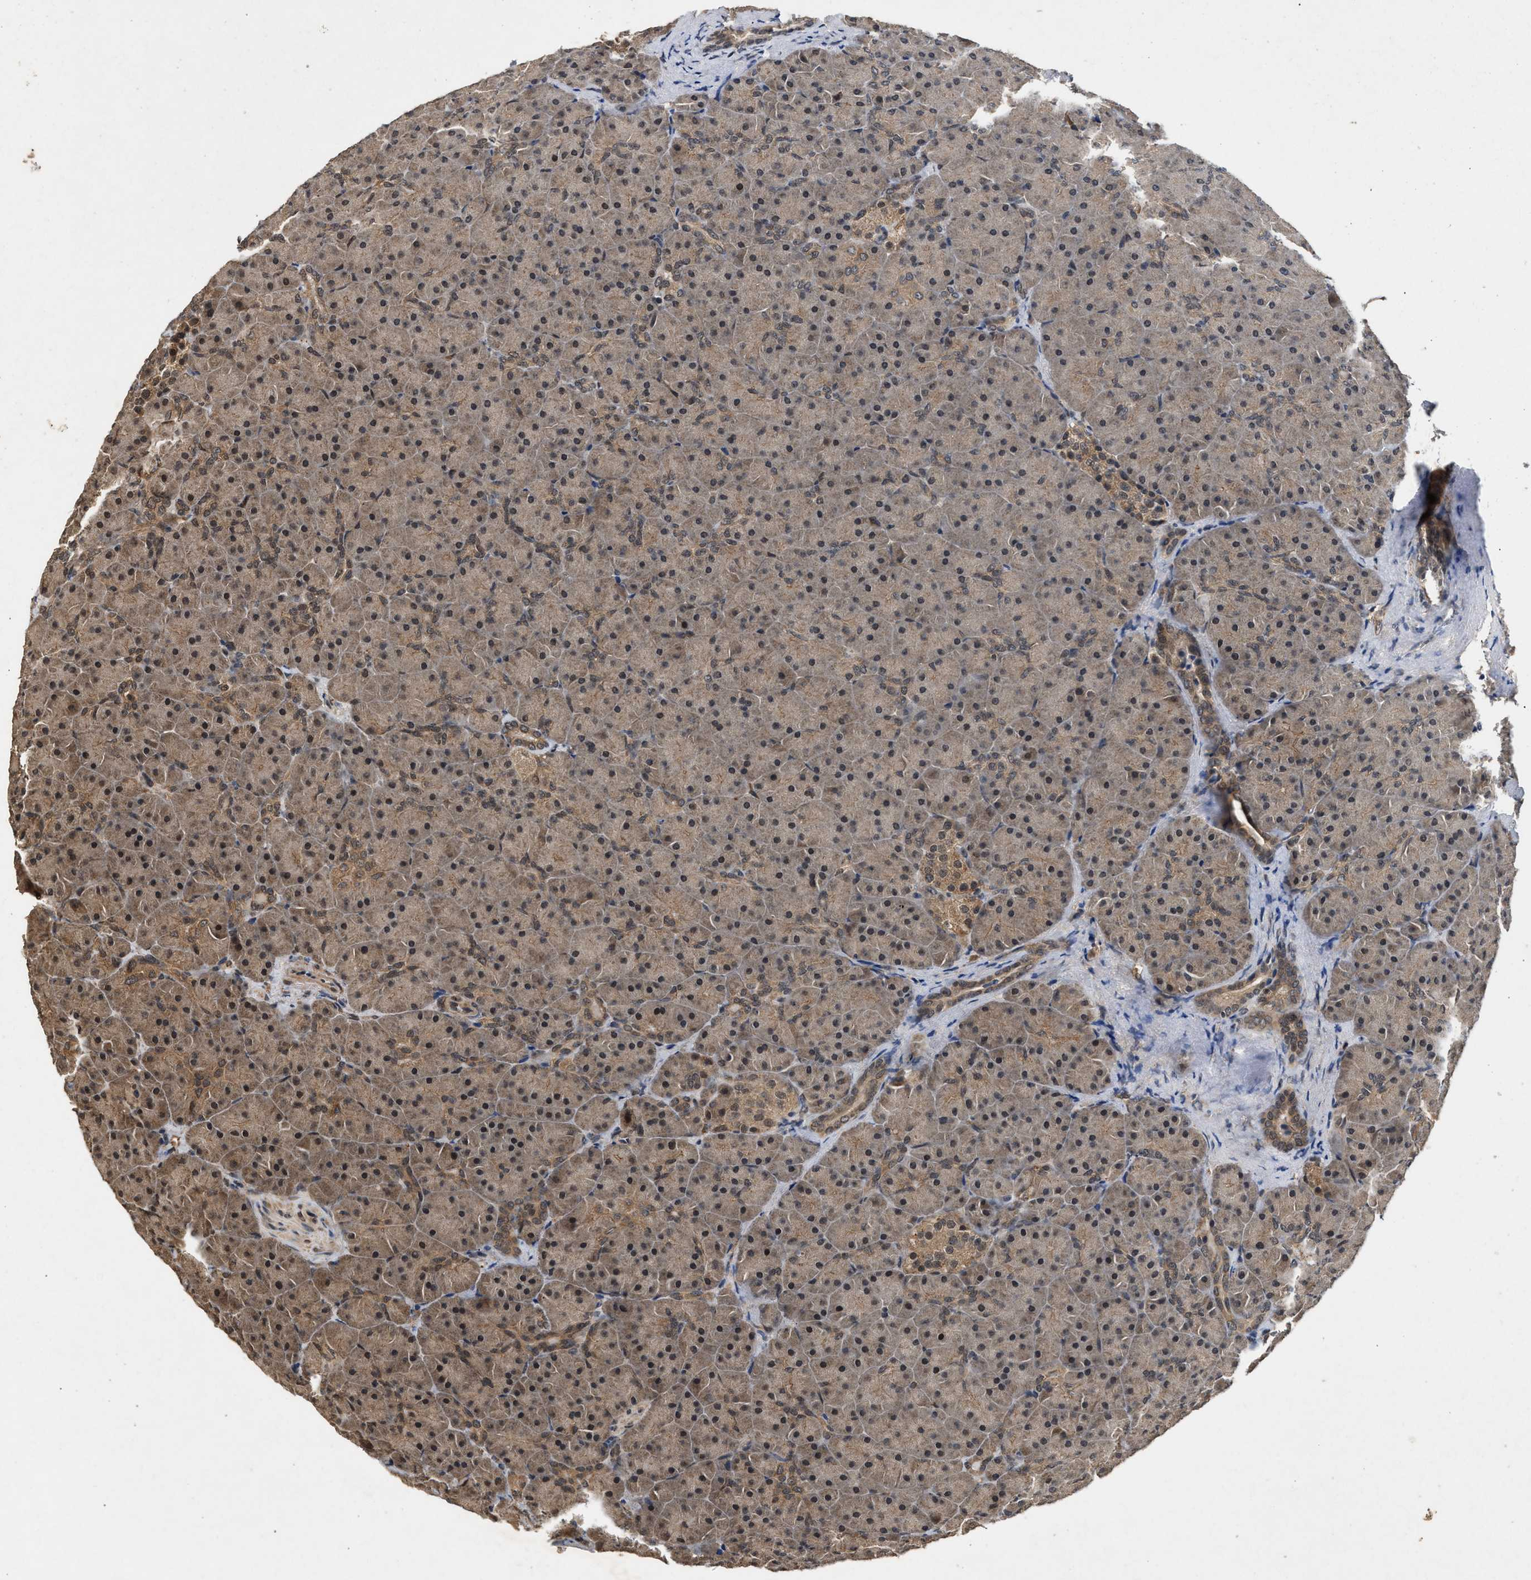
{"staining": {"intensity": "moderate", "quantity": "25%-75%", "location": "cytoplasmic/membranous,nuclear"}, "tissue": "pancreas", "cell_type": "Exocrine glandular cells", "image_type": "normal", "snomed": [{"axis": "morphology", "description": "Normal tissue, NOS"}, {"axis": "topography", "description": "Pancreas"}], "caption": "A high-resolution photomicrograph shows immunohistochemistry (IHC) staining of benign pancreas, which exhibits moderate cytoplasmic/membranous,nuclear staining in about 25%-75% of exocrine glandular cells. Using DAB (brown) and hematoxylin (blue) stains, captured at high magnification using brightfield microscopy.", "gene": "RUSC2", "patient": {"sex": "male", "age": 66}}